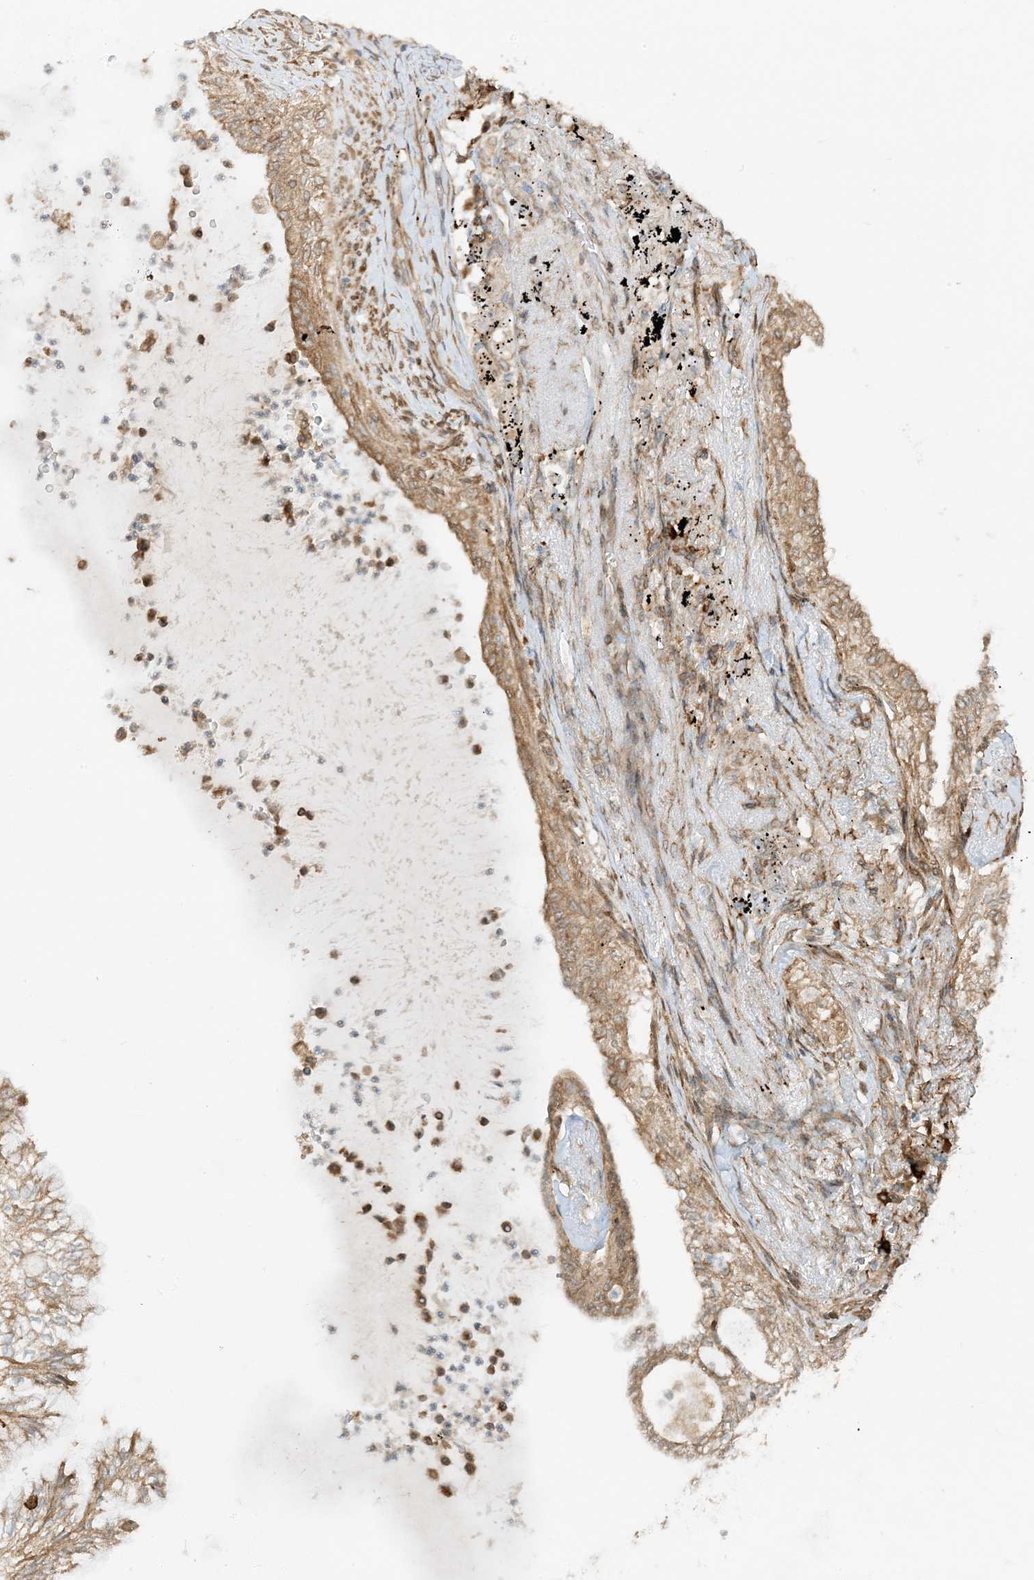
{"staining": {"intensity": "moderate", "quantity": ">75%", "location": "cytoplasmic/membranous"}, "tissue": "lung cancer", "cell_type": "Tumor cells", "image_type": "cancer", "snomed": [{"axis": "morphology", "description": "Adenocarcinoma, NOS"}, {"axis": "topography", "description": "Lung"}], "caption": "Tumor cells demonstrate medium levels of moderate cytoplasmic/membranous expression in about >75% of cells in lung cancer.", "gene": "SCARF2", "patient": {"sex": "female", "age": 70}}